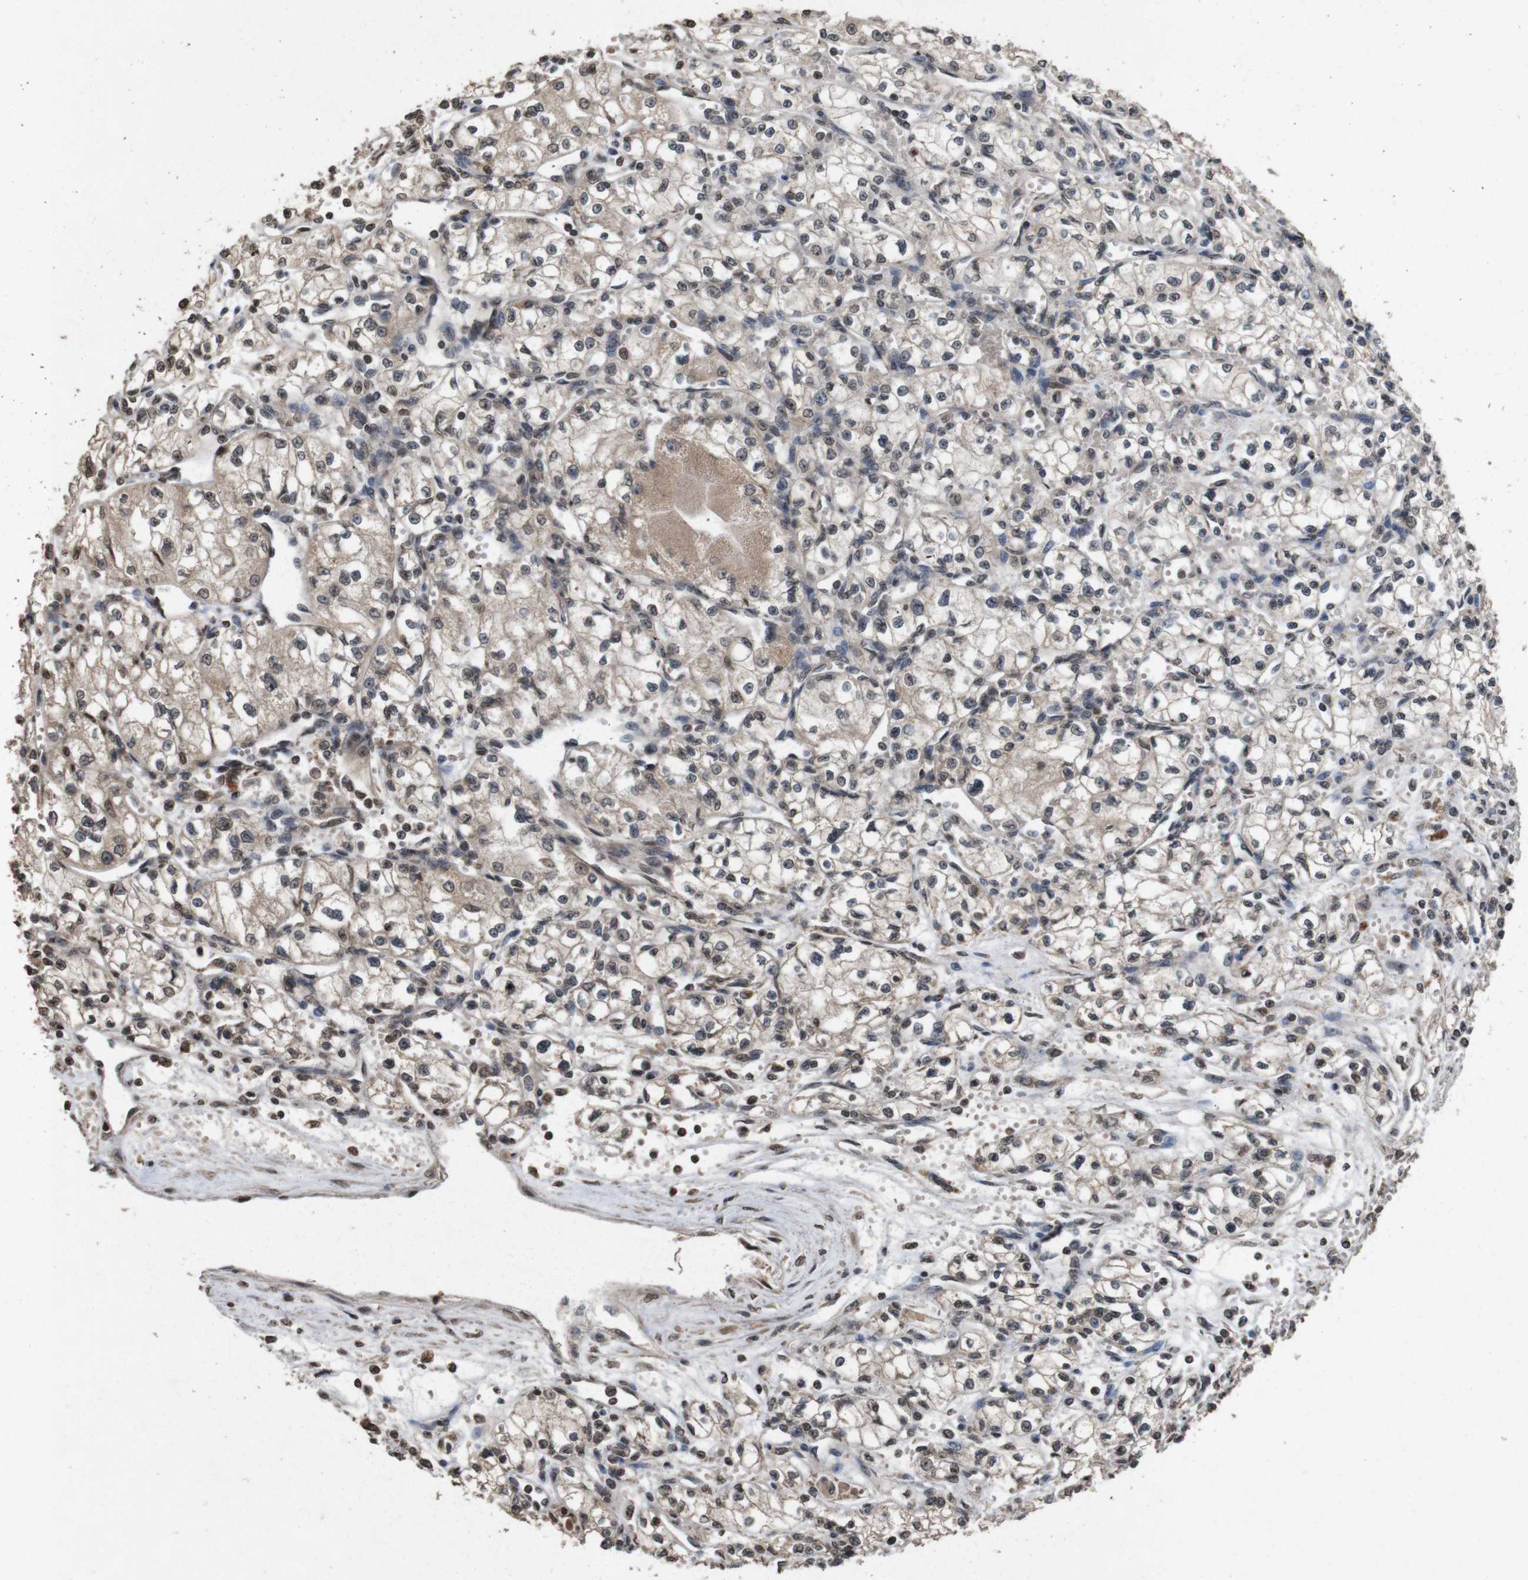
{"staining": {"intensity": "weak", "quantity": "25%-75%", "location": "cytoplasmic/membranous,nuclear"}, "tissue": "renal cancer", "cell_type": "Tumor cells", "image_type": "cancer", "snomed": [{"axis": "morphology", "description": "Normal tissue, NOS"}, {"axis": "morphology", "description": "Adenocarcinoma, NOS"}, {"axis": "topography", "description": "Kidney"}], "caption": "Immunohistochemistry staining of renal adenocarcinoma, which shows low levels of weak cytoplasmic/membranous and nuclear staining in about 25%-75% of tumor cells indicating weak cytoplasmic/membranous and nuclear protein positivity. The staining was performed using DAB (3,3'-diaminobenzidine) (brown) for protein detection and nuclei were counterstained in hematoxylin (blue).", "gene": "SORL1", "patient": {"sex": "male", "age": 59}}